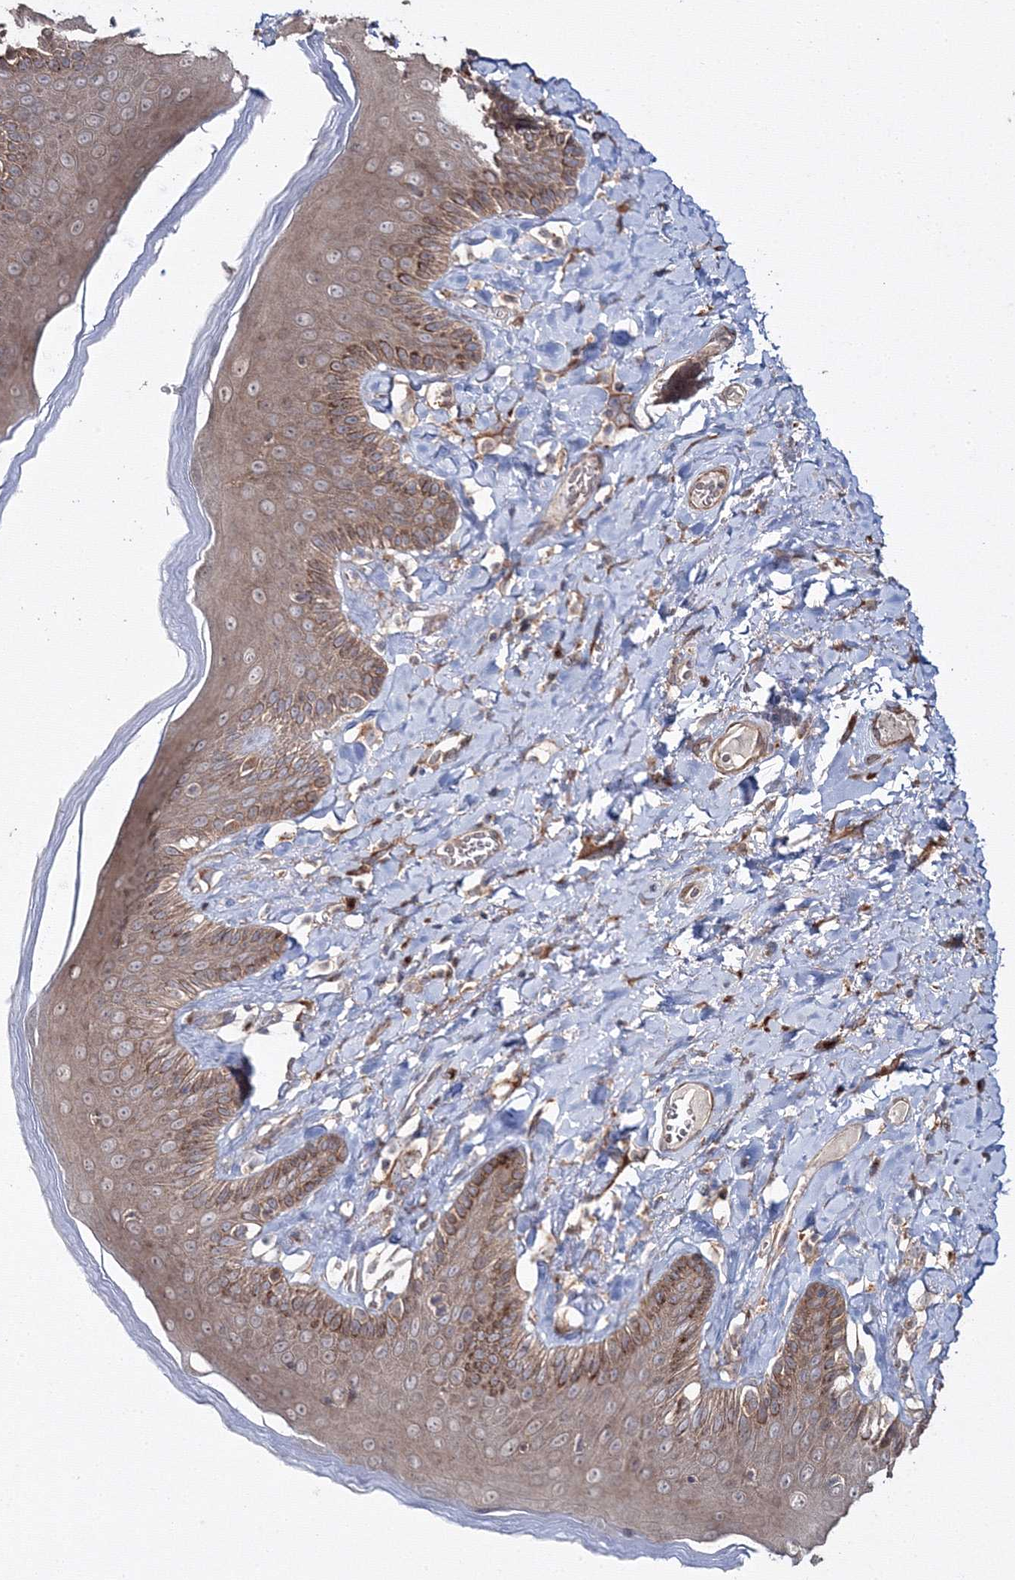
{"staining": {"intensity": "moderate", "quantity": ">75%", "location": "cytoplasmic/membranous"}, "tissue": "skin", "cell_type": "Epidermal cells", "image_type": "normal", "snomed": [{"axis": "morphology", "description": "Normal tissue, NOS"}, {"axis": "topography", "description": "Anal"}], "caption": "Protein staining reveals moderate cytoplasmic/membranous positivity in about >75% of epidermal cells in normal skin. (Brightfield microscopy of DAB IHC at high magnification).", "gene": "DDO", "patient": {"sex": "male", "age": 69}}